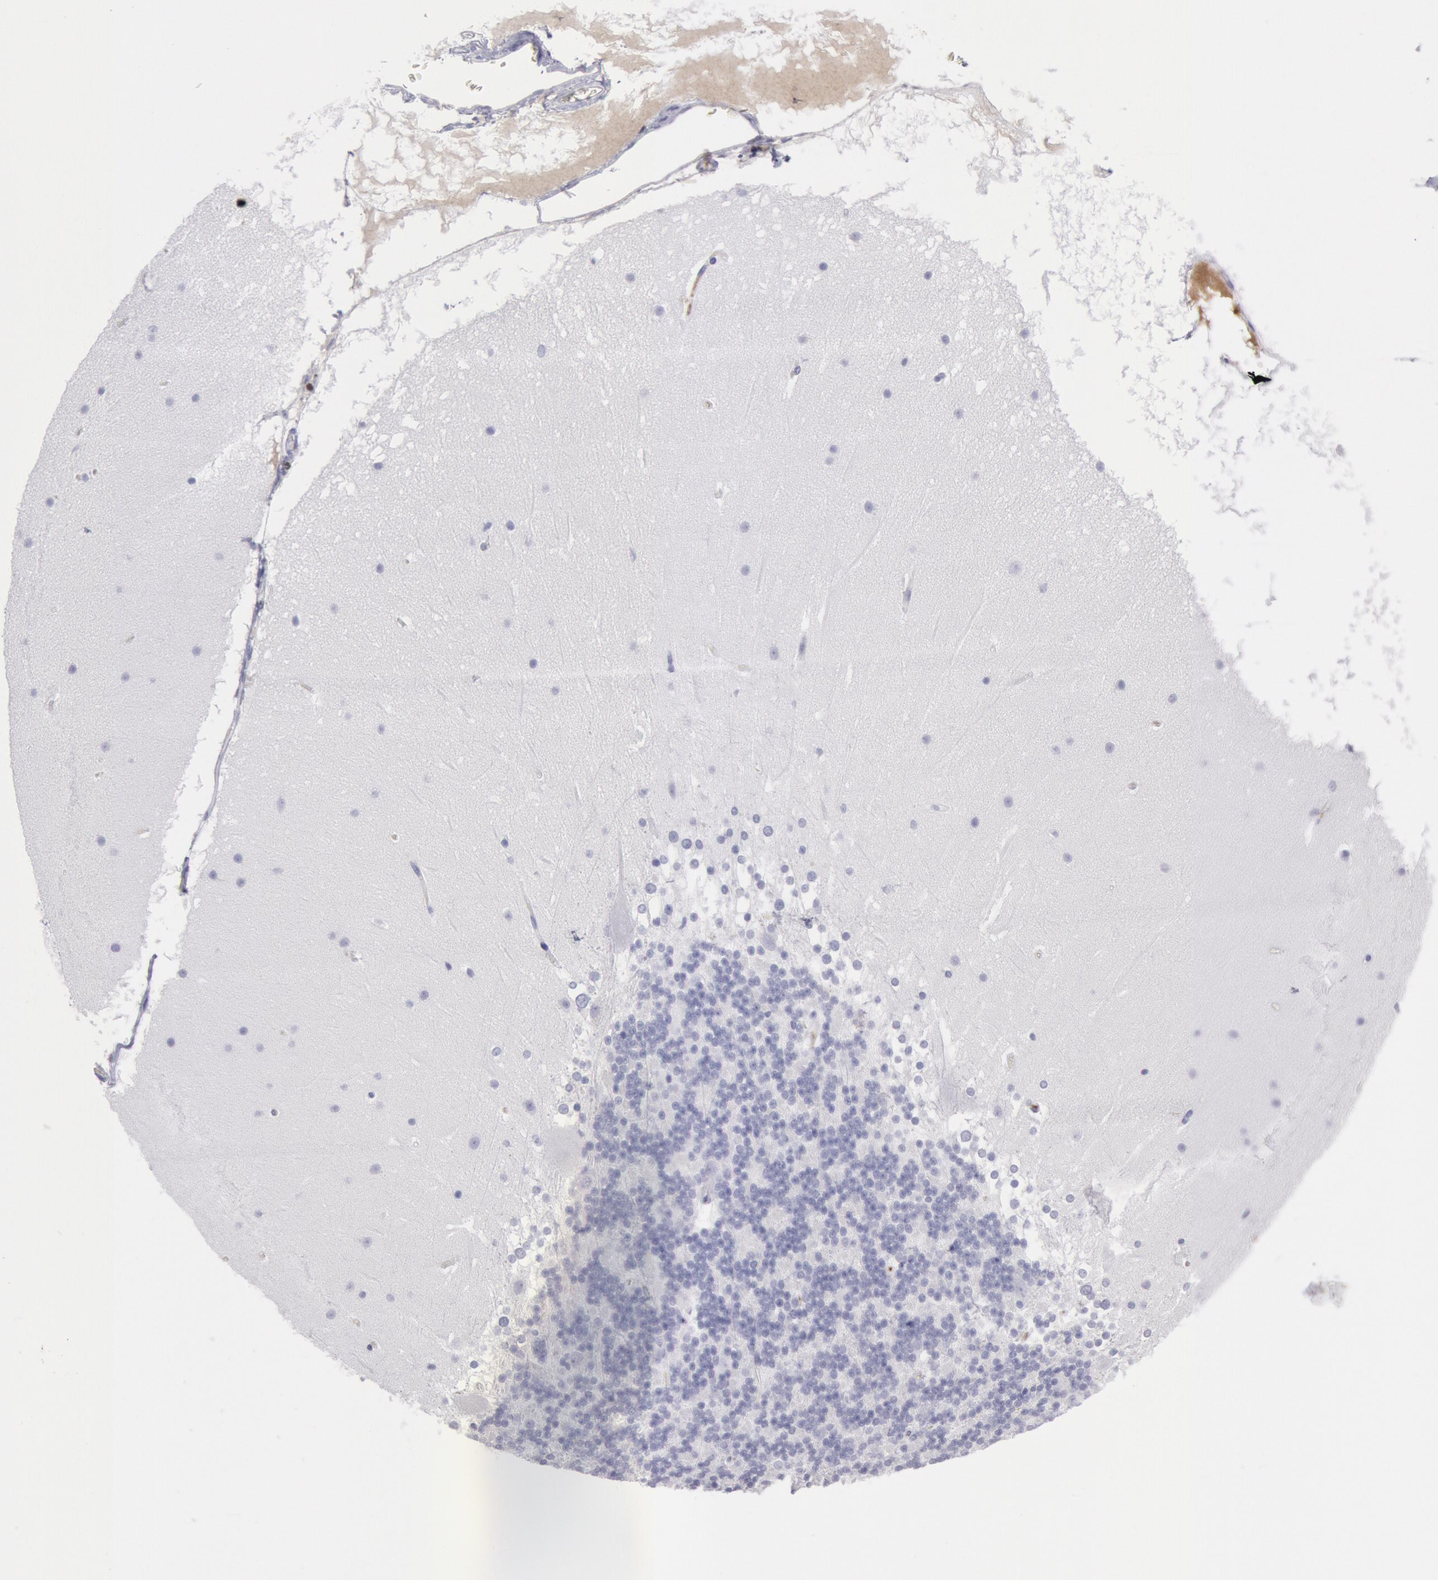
{"staining": {"intensity": "negative", "quantity": "none", "location": "none"}, "tissue": "cerebellum", "cell_type": "Cells in granular layer", "image_type": "normal", "snomed": [{"axis": "morphology", "description": "Normal tissue, NOS"}, {"axis": "topography", "description": "Cerebellum"}], "caption": "The micrograph reveals no staining of cells in granular layer in normal cerebellum.", "gene": "FCN1", "patient": {"sex": "female", "age": 19}}